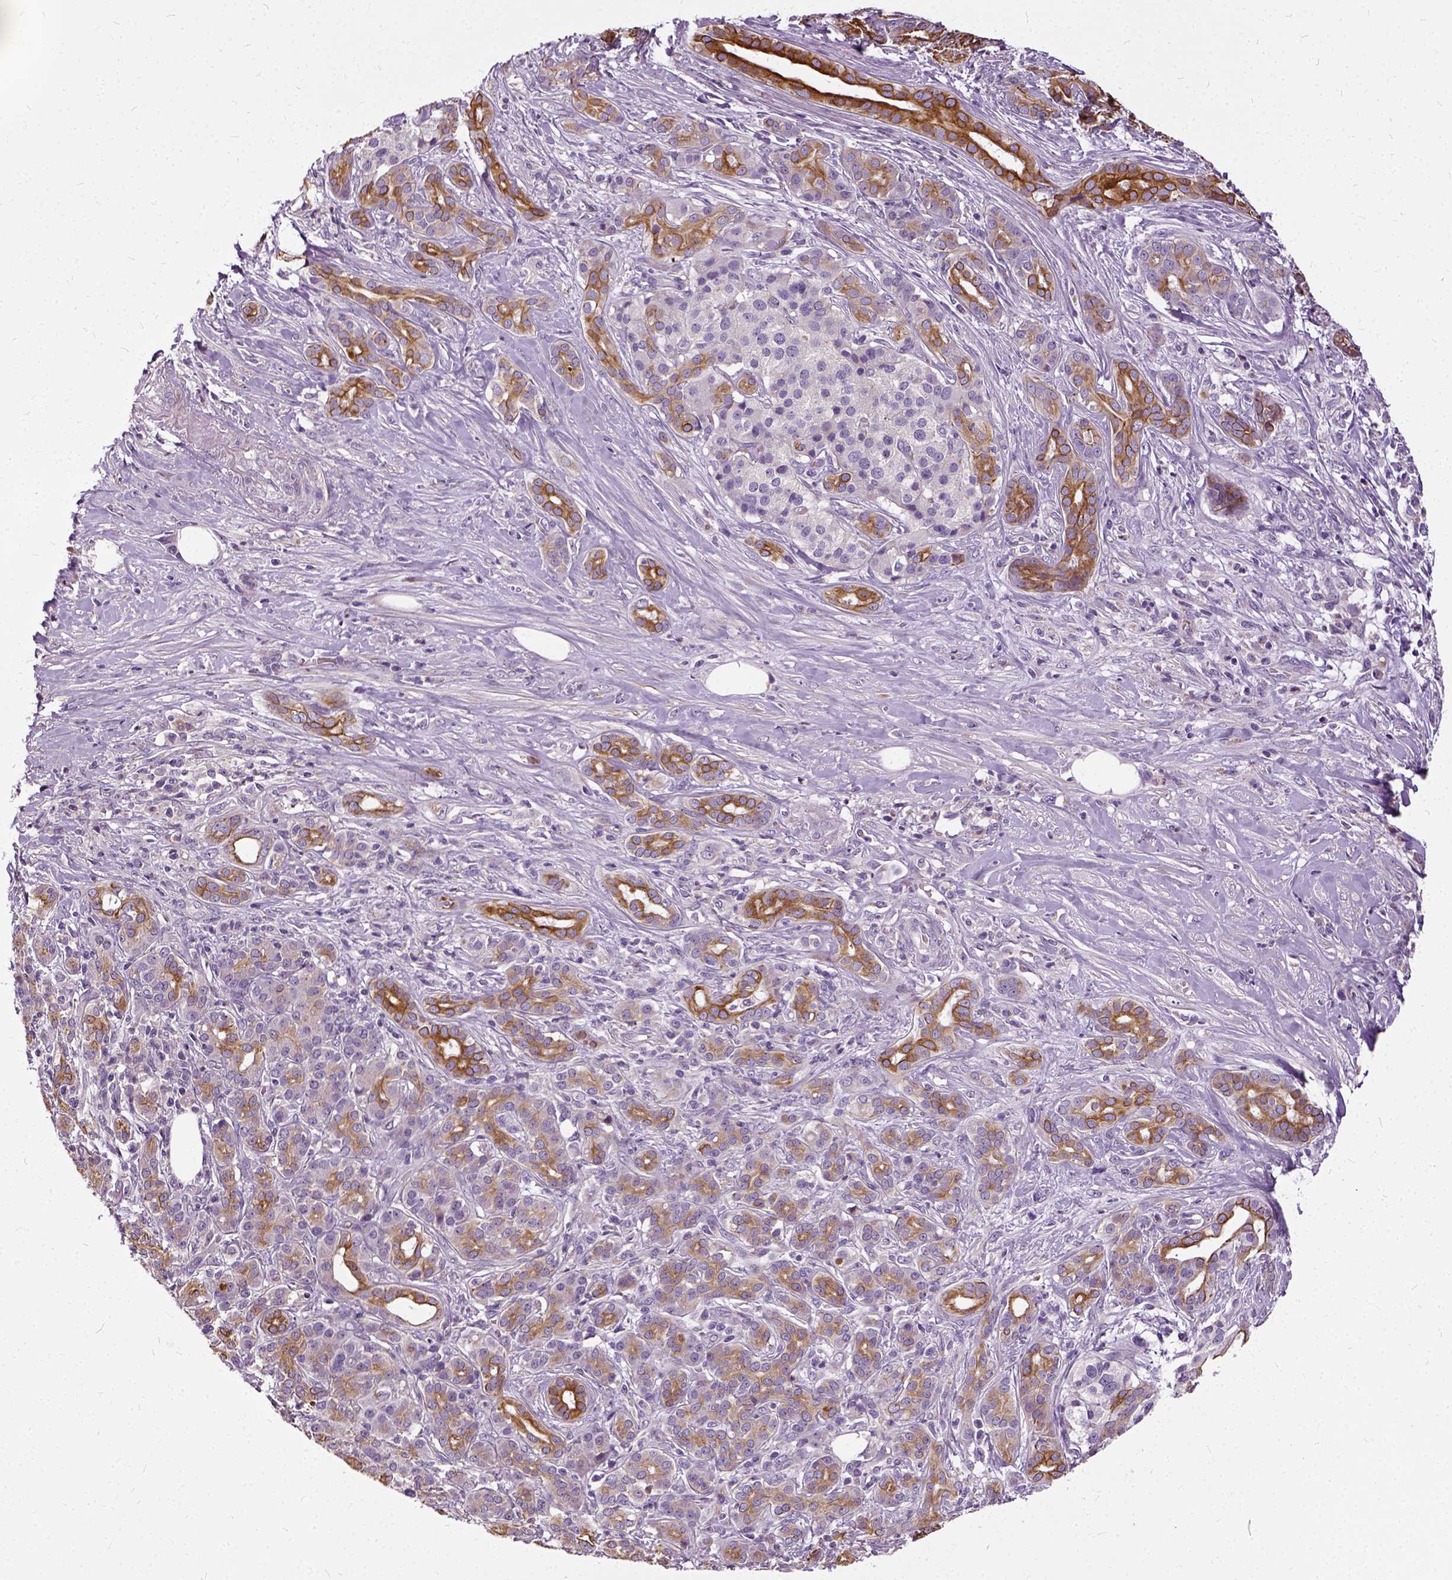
{"staining": {"intensity": "moderate", "quantity": ">75%", "location": "cytoplasmic/membranous"}, "tissue": "pancreatic cancer", "cell_type": "Tumor cells", "image_type": "cancer", "snomed": [{"axis": "morphology", "description": "Normal tissue, NOS"}, {"axis": "morphology", "description": "Inflammation, NOS"}, {"axis": "morphology", "description": "Adenocarcinoma, NOS"}, {"axis": "topography", "description": "Pancreas"}], "caption": "Immunohistochemistry (IHC) (DAB (3,3'-diaminobenzidine)) staining of human pancreatic cancer (adenocarcinoma) shows moderate cytoplasmic/membranous protein expression in about >75% of tumor cells.", "gene": "ILRUN", "patient": {"sex": "male", "age": 57}}